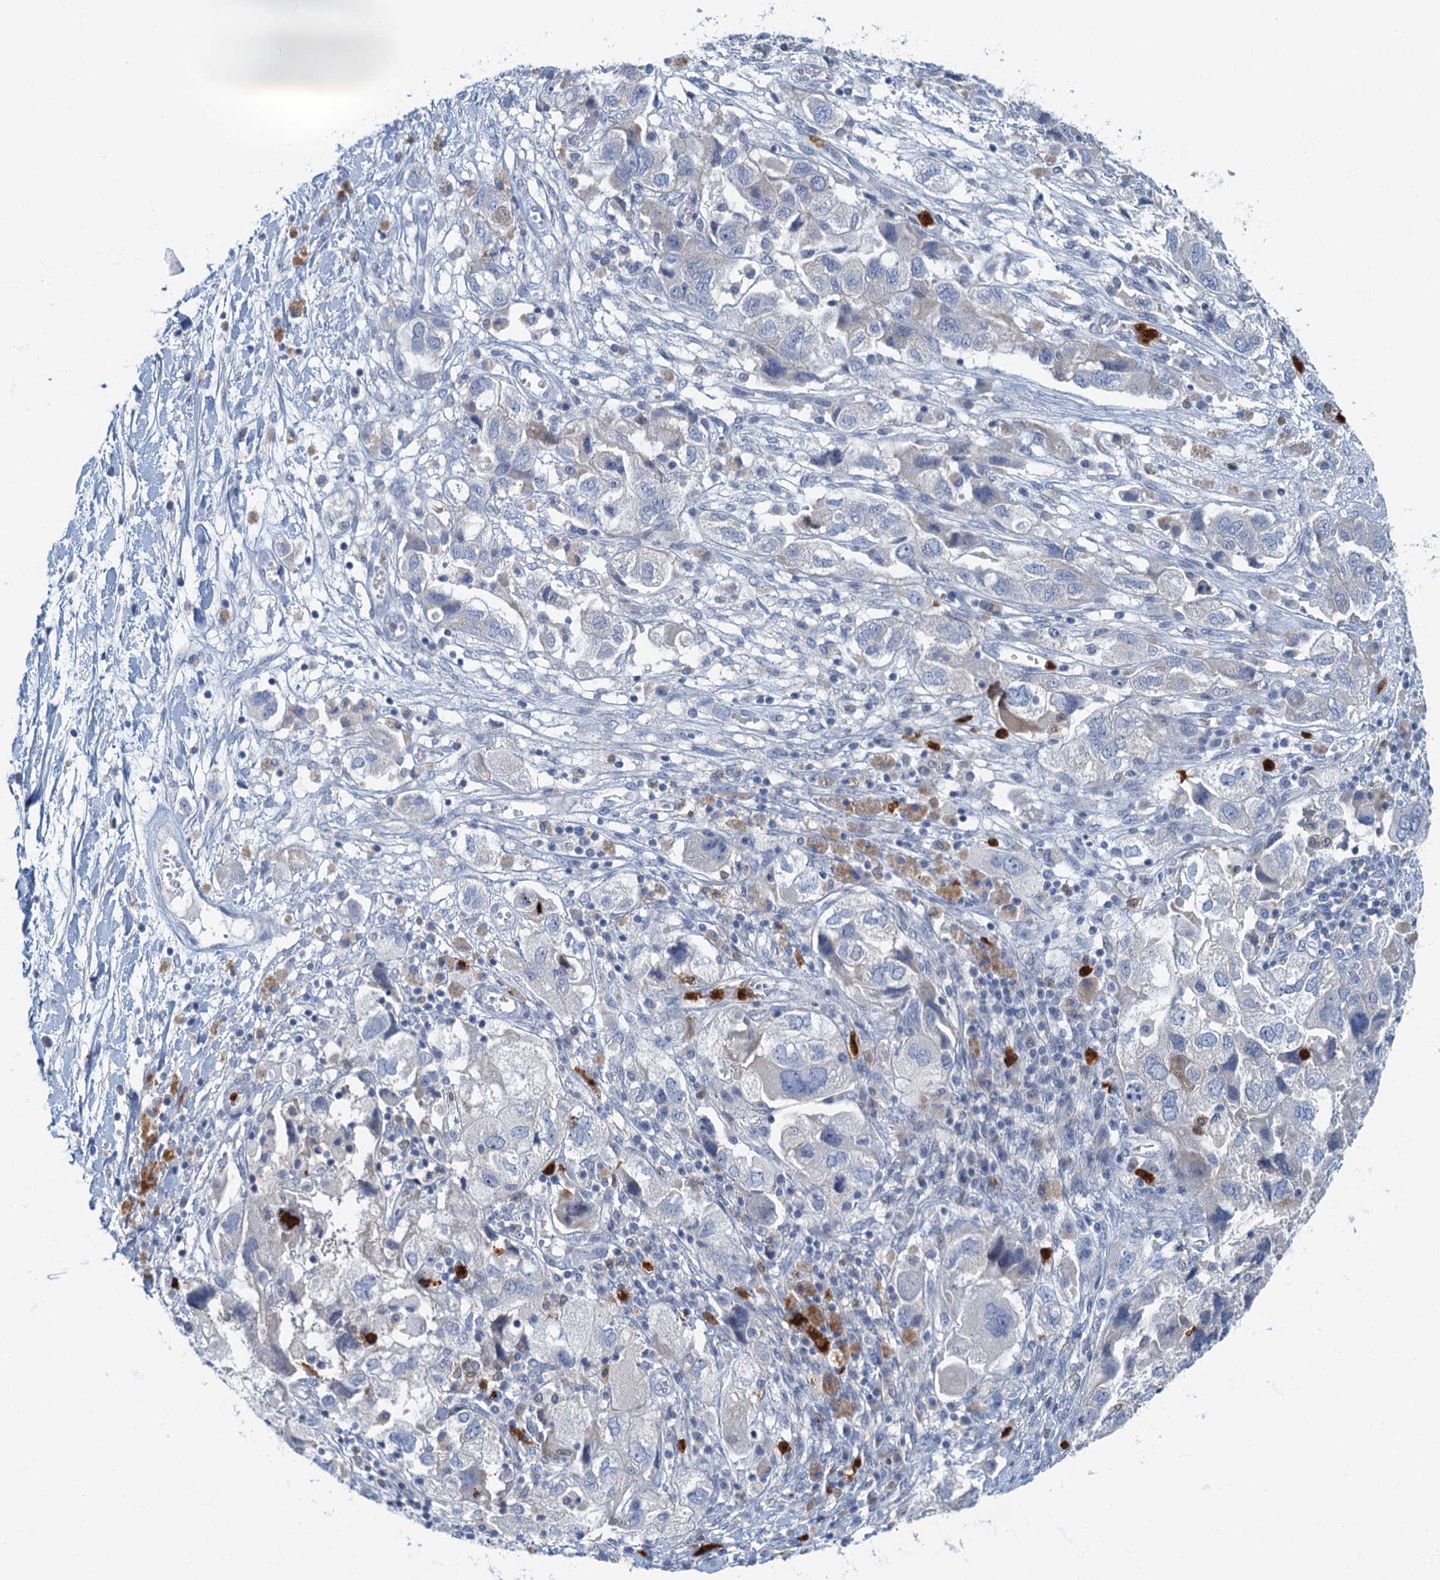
{"staining": {"intensity": "negative", "quantity": "none", "location": "none"}, "tissue": "ovarian cancer", "cell_type": "Tumor cells", "image_type": "cancer", "snomed": [{"axis": "morphology", "description": "Carcinoma, NOS"}, {"axis": "morphology", "description": "Cystadenocarcinoma, serous, NOS"}, {"axis": "topography", "description": "Ovary"}], "caption": "Immunohistochemistry (IHC) image of human serous cystadenocarcinoma (ovarian) stained for a protein (brown), which displays no positivity in tumor cells.", "gene": "ANKDD1A", "patient": {"sex": "female", "age": 69}}